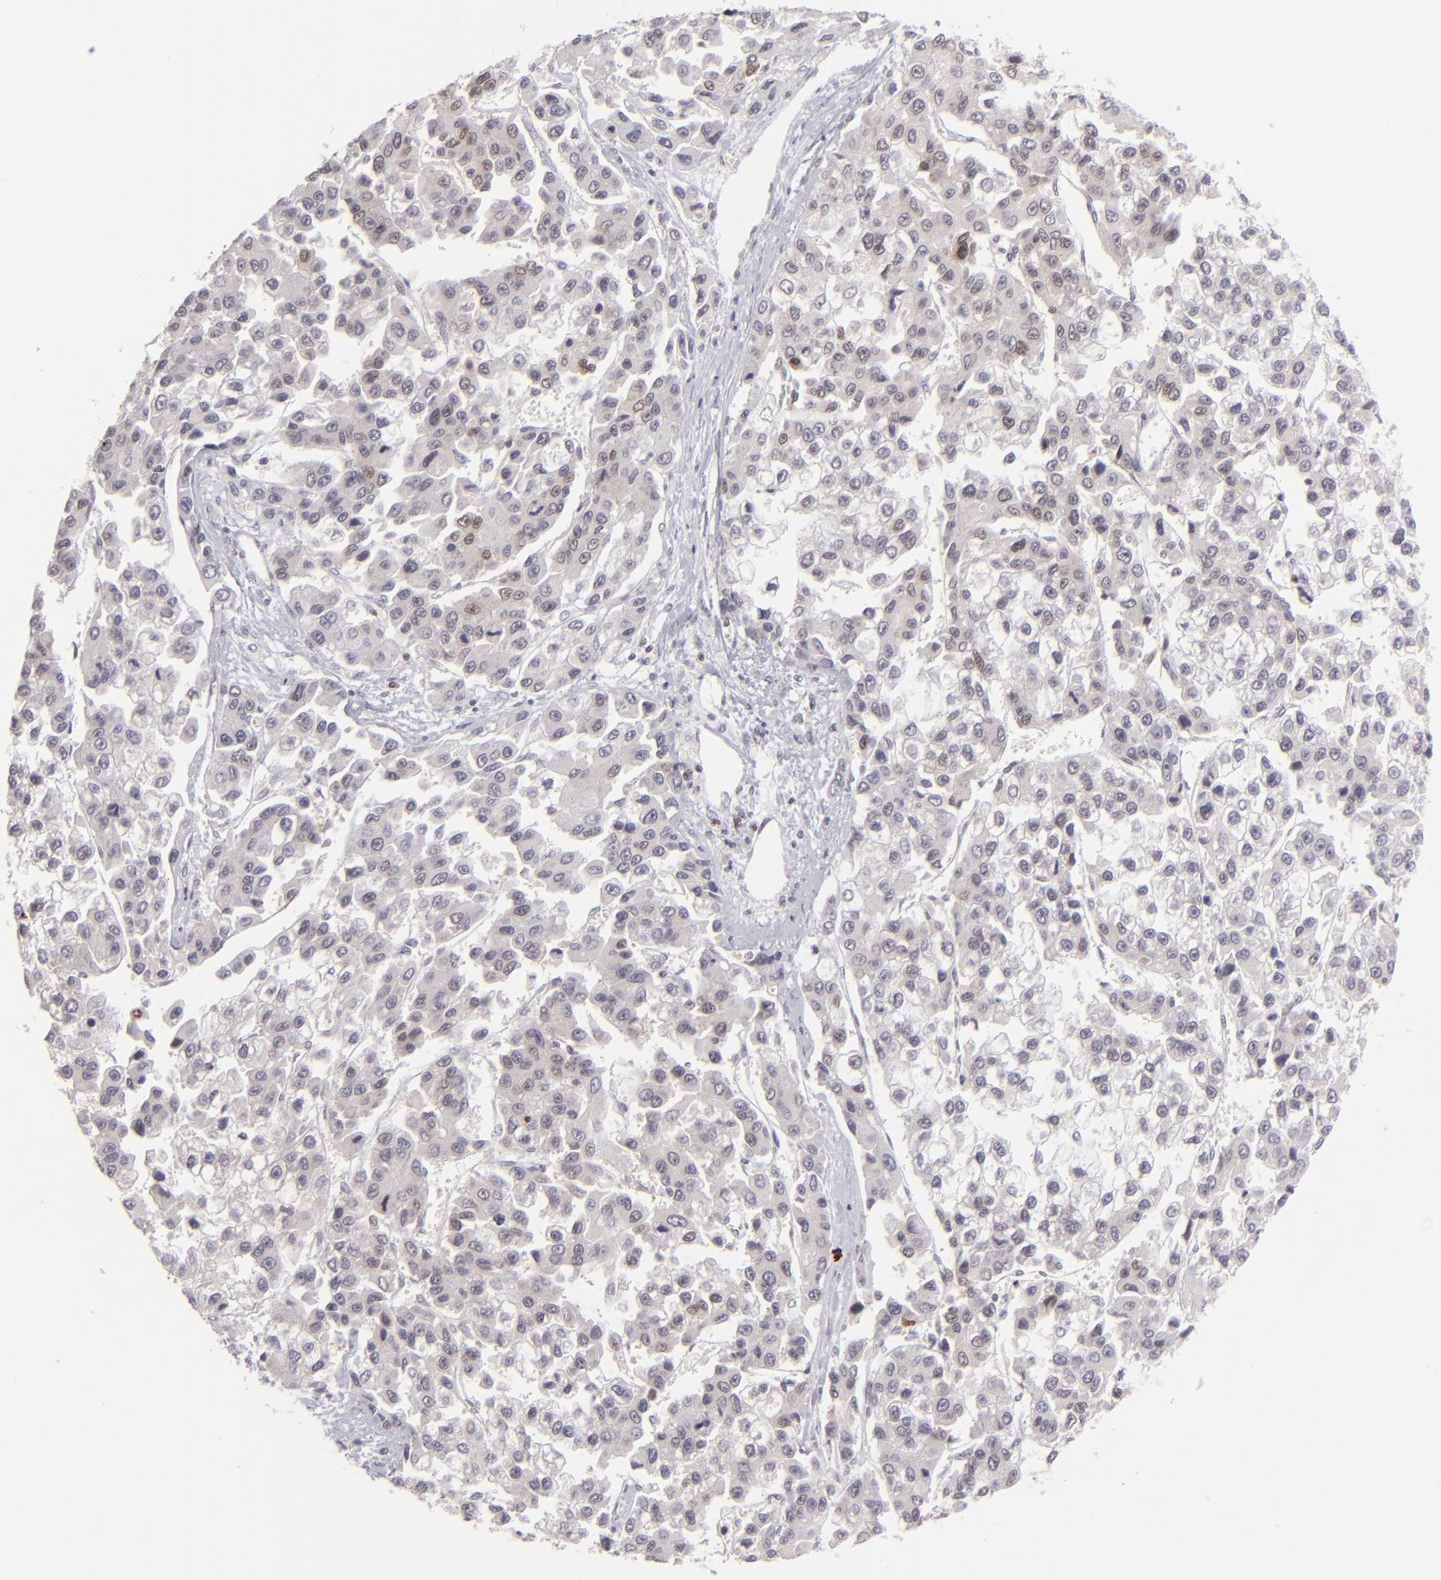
{"staining": {"intensity": "moderate", "quantity": "<25%", "location": "nuclear"}, "tissue": "liver cancer", "cell_type": "Tumor cells", "image_type": "cancer", "snomed": [{"axis": "morphology", "description": "Carcinoma, Hepatocellular, NOS"}, {"axis": "topography", "description": "Liver"}], "caption": "Protein expression analysis of human liver cancer reveals moderate nuclear expression in about <25% of tumor cells.", "gene": "POU2F1", "patient": {"sex": "female", "age": 66}}